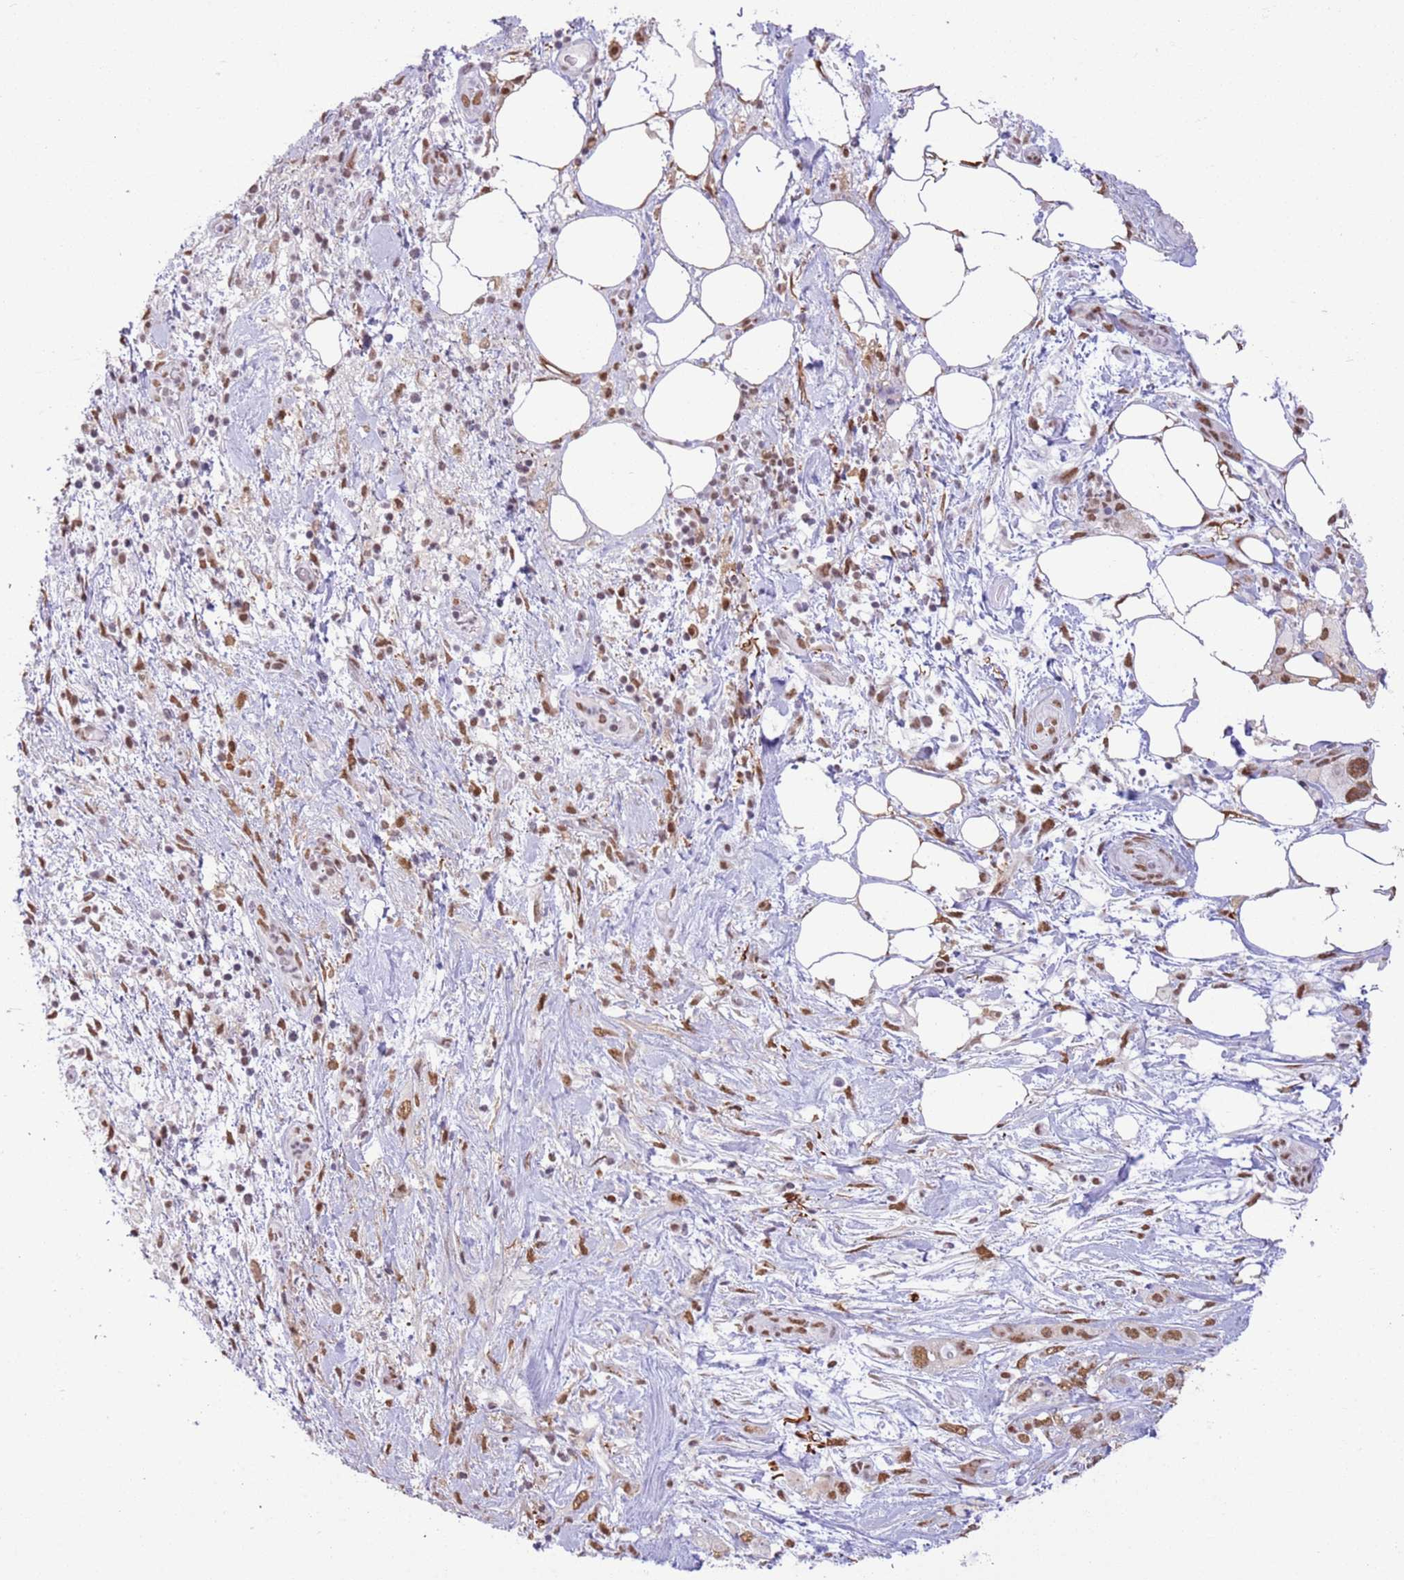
{"staining": {"intensity": "moderate", "quantity": ">75%", "location": "nuclear"}, "tissue": "pancreatic cancer", "cell_type": "Tumor cells", "image_type": "cancer", "snomed": [{"axis": "morphology", "description": "Adenocarcinoma, NOS"}, {"axis": "topography", "description": "Pancreas"}], "caption": "DAB (3,3'-diaminobenzidine) immunohistochemical staining of adenocarcinoma (pancreatic) shows moderate nuclear protein staining in about >75% of tumor cells. (DAB (3,3'-diaminobenzidine) IHC, brown staining for protein, blue staining for nuclei).", "gene": "TRIM32", "patient": {"sex": "female", "age": 61}}